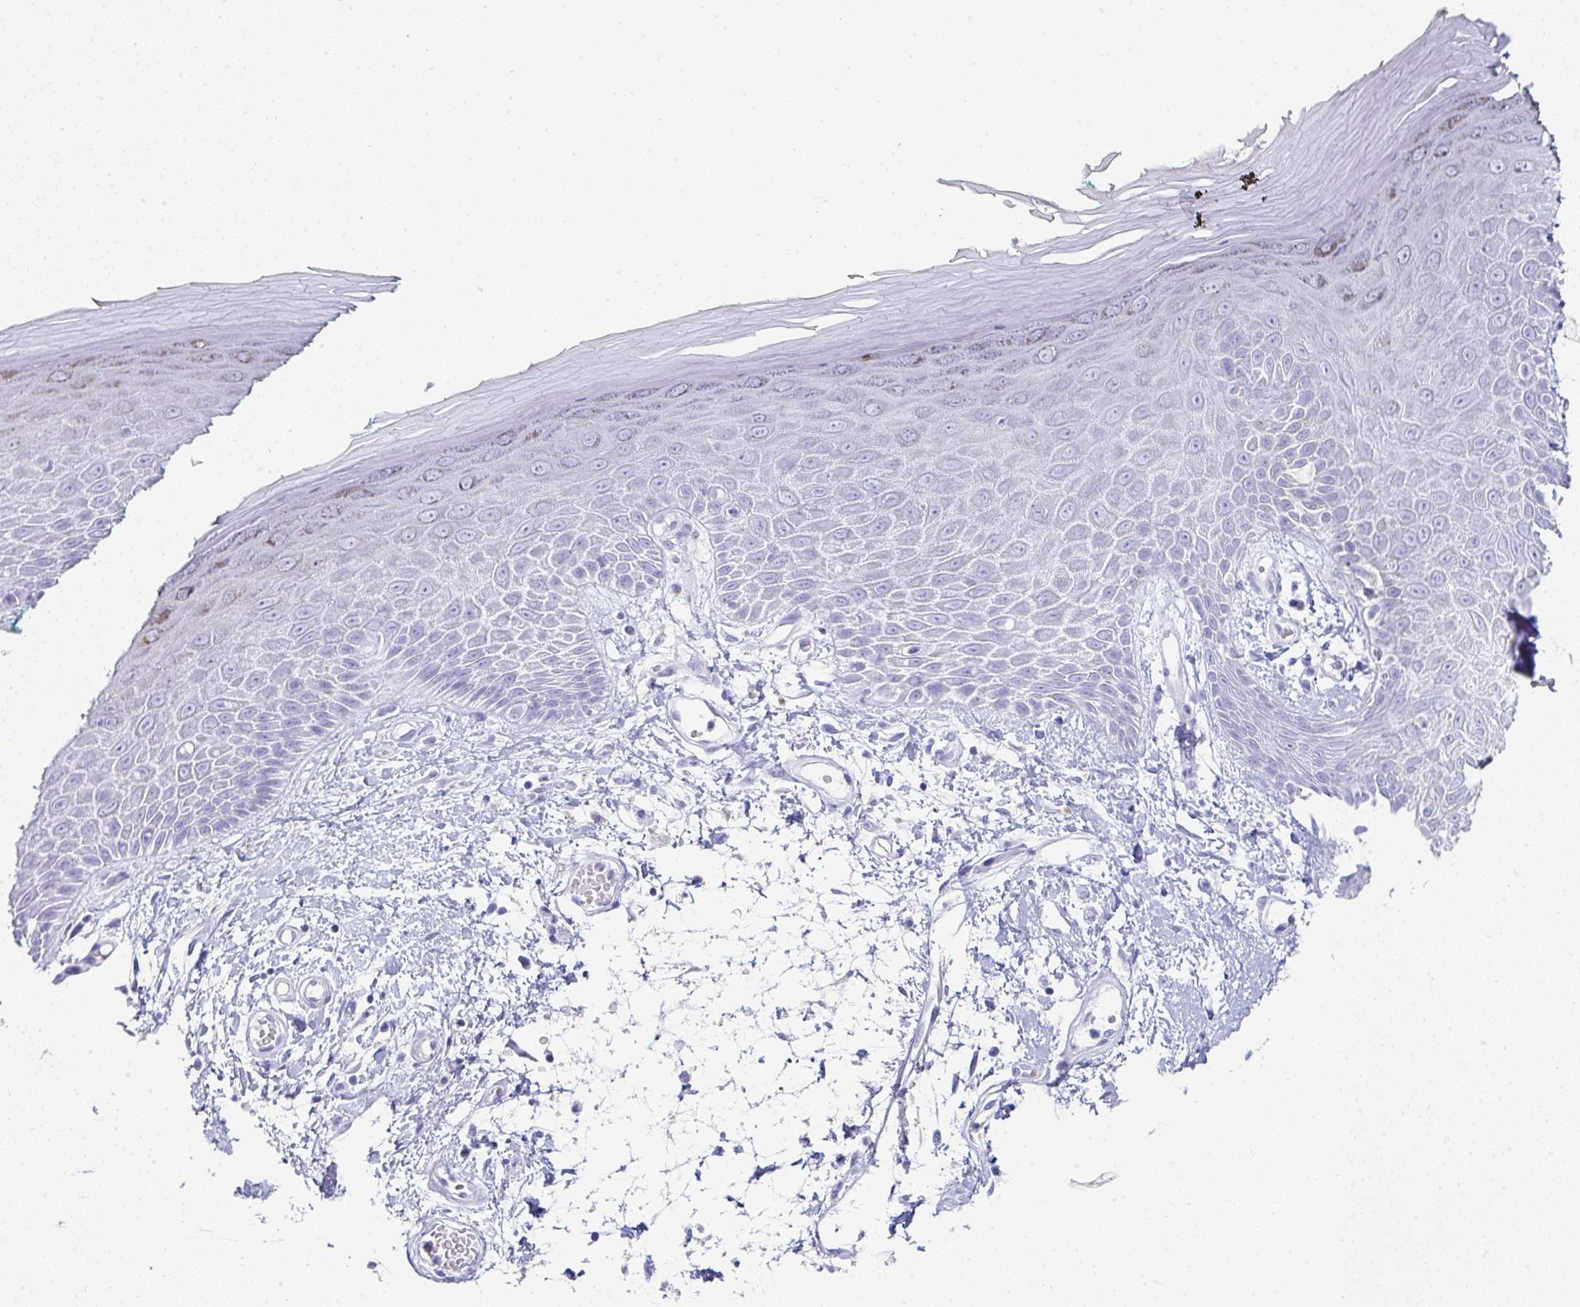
{"staining": {"intensity": "negative", "quantity": "none", "location": "none"}, "tissue": "skin", "cell_type": "Epidermal cells", "image_type": "normal", "snomed": [{"axis": "morphology", "description": "Normal tissue, NOS"}, {"axis": "topography", "description": "Anal"}, {"axis": "topography", "description": "Peripheral nerve tissue"}], "caption": "This is a micrograph of IHC staining of benign skin, which shows no positivity in epidermal cells. Brightfield microscopy of IHC stained with DAB (3,3'-diaminobenzidine) (brown) and hematoxylin (blue), captured at high magnification.", "gene": "PRND", "patient": {"sex": "male", "age": 78}}